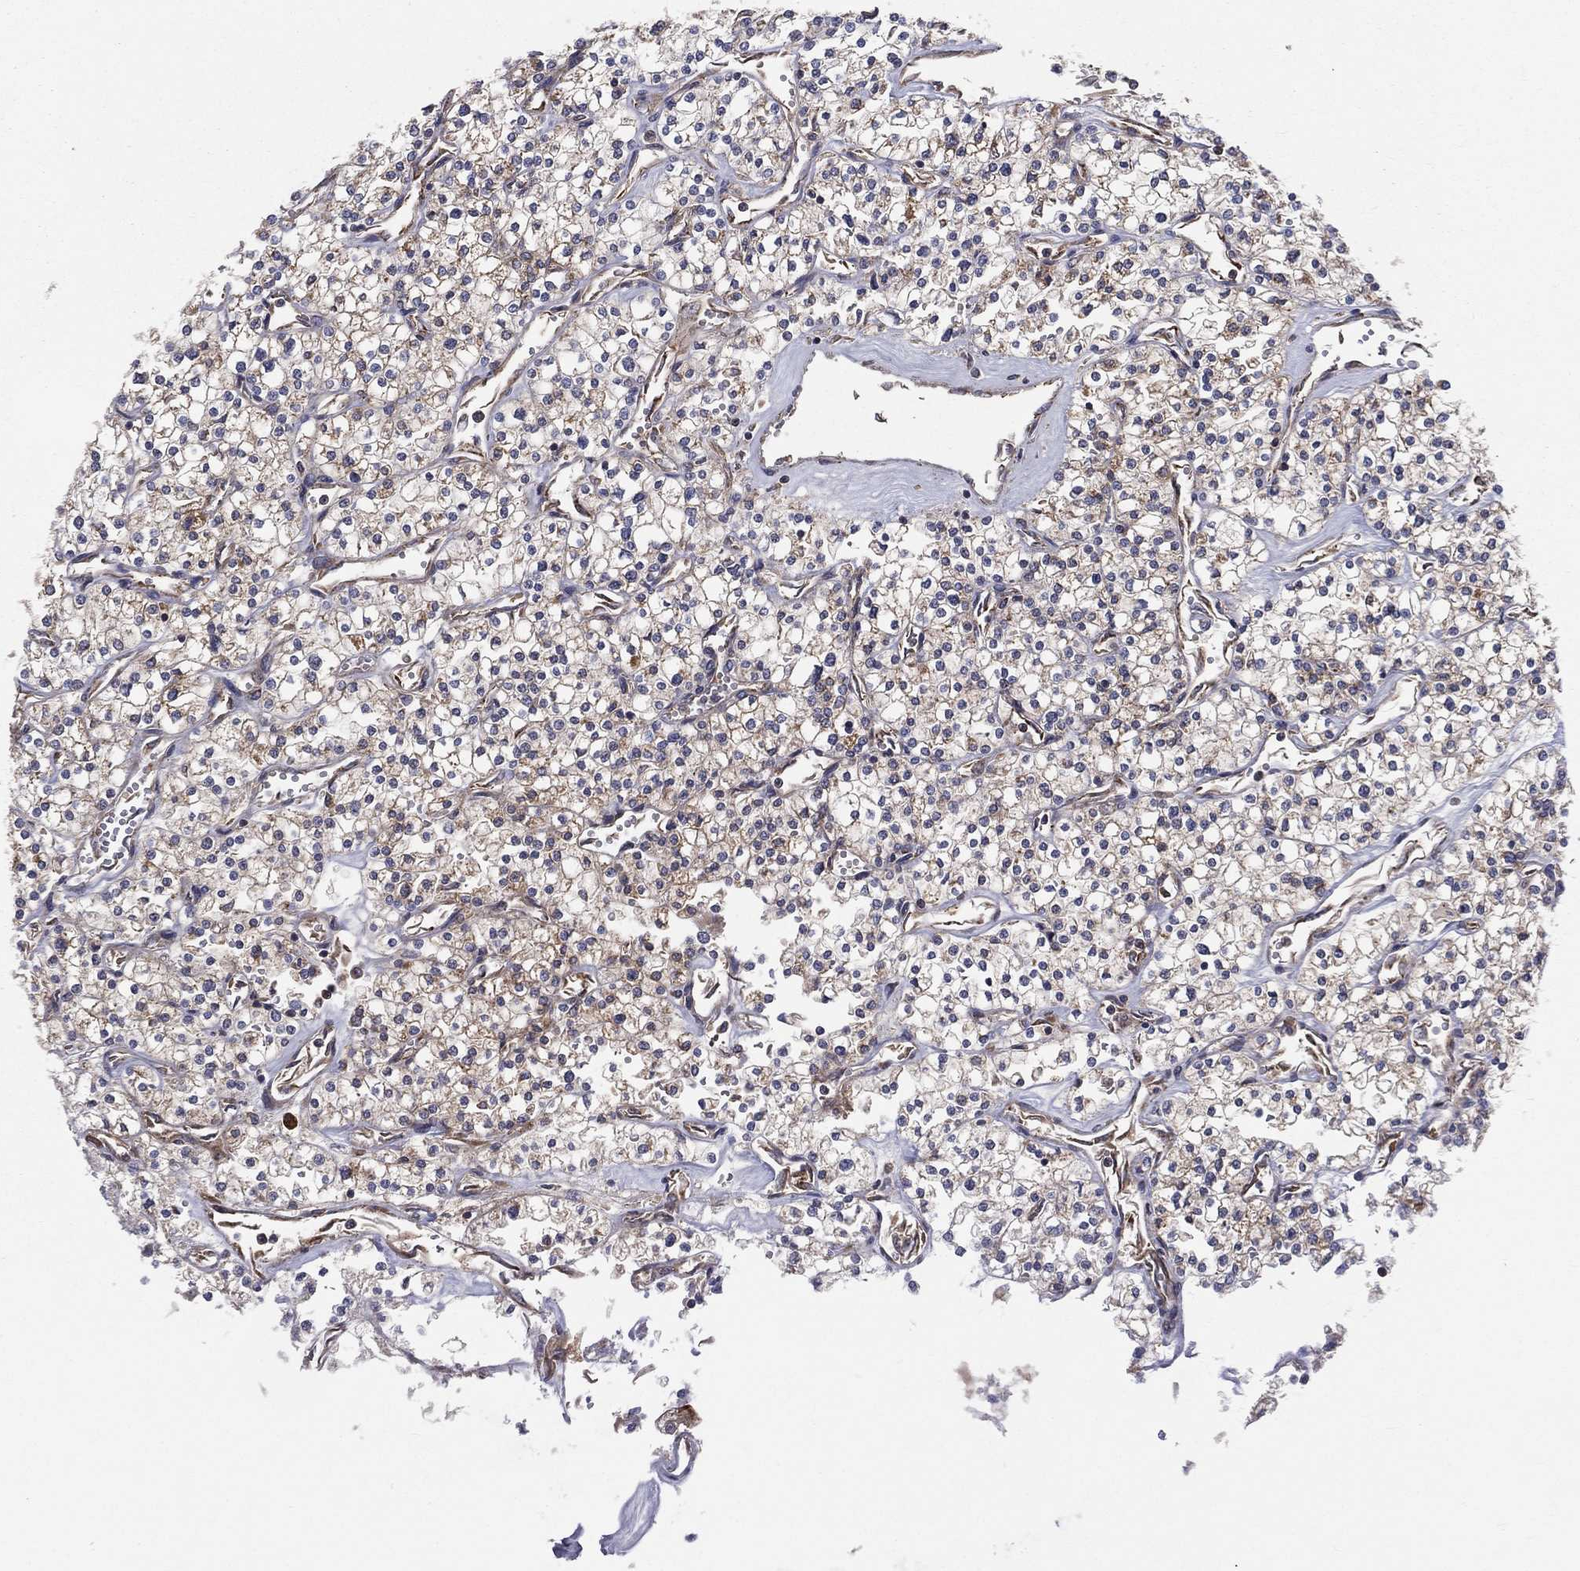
{"staining": {"intensity": "weak", "quantity": "25%-75%", "location": "cytoplasmic/membranous"}, "tissue": "renal cancer", "cell_type": "Tumor cells", "image_type": "cancer", "snomed": [{"axis": "morphology", "description": "Adenocarcinoma, NOS"}, {"axis": "topography", "description": "Kidney"}], "caption": "Immunohistochemical staining of human adenocarcinoma (renal) shows low levels of weak cytoplasmic/membranous protein staining in approximately 25%-75% of tumor cells.", "gene": "MIX23", "patient": {"sex": "male", "age": 80}}